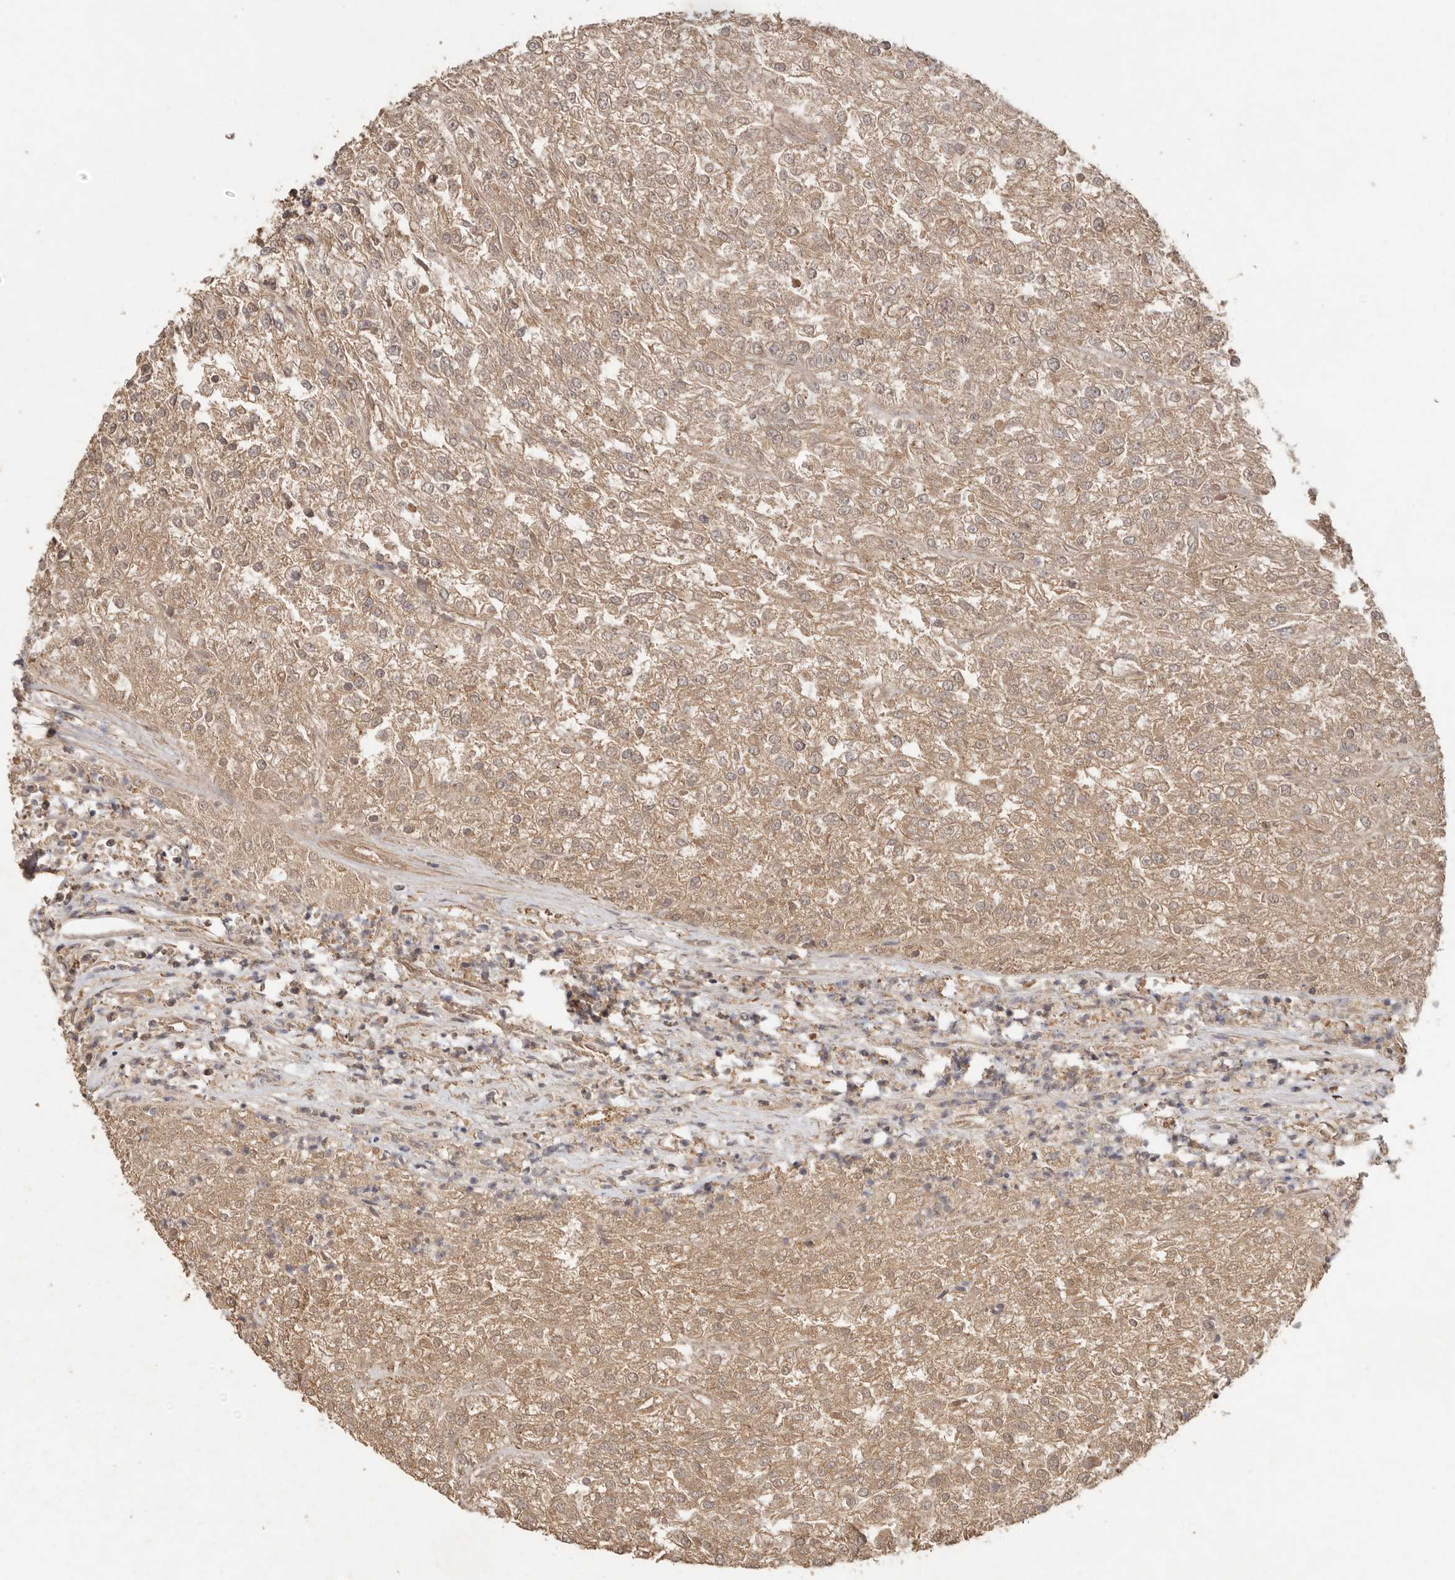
{"staining": {"intensity": "moderate", "quantity": "25%-75%", "location": "cytoplasmic/membranous"}, "tissue": "renal cancer", "cell_type": "Tumor cells", "image_type": "cancer", "snomed": [{"axis": "morphology", "description": "Adenocarcinoma, NOS"}, {"axis": "topography", "description": "Kidney"}], "caption": "Moderate cytoplasmic/membranous protein expression is seen in approximately 25%-75% of tumor cells in renal cancer.", "gene": "RWDD1", "patient": {"sex": "female", "age": 54}}